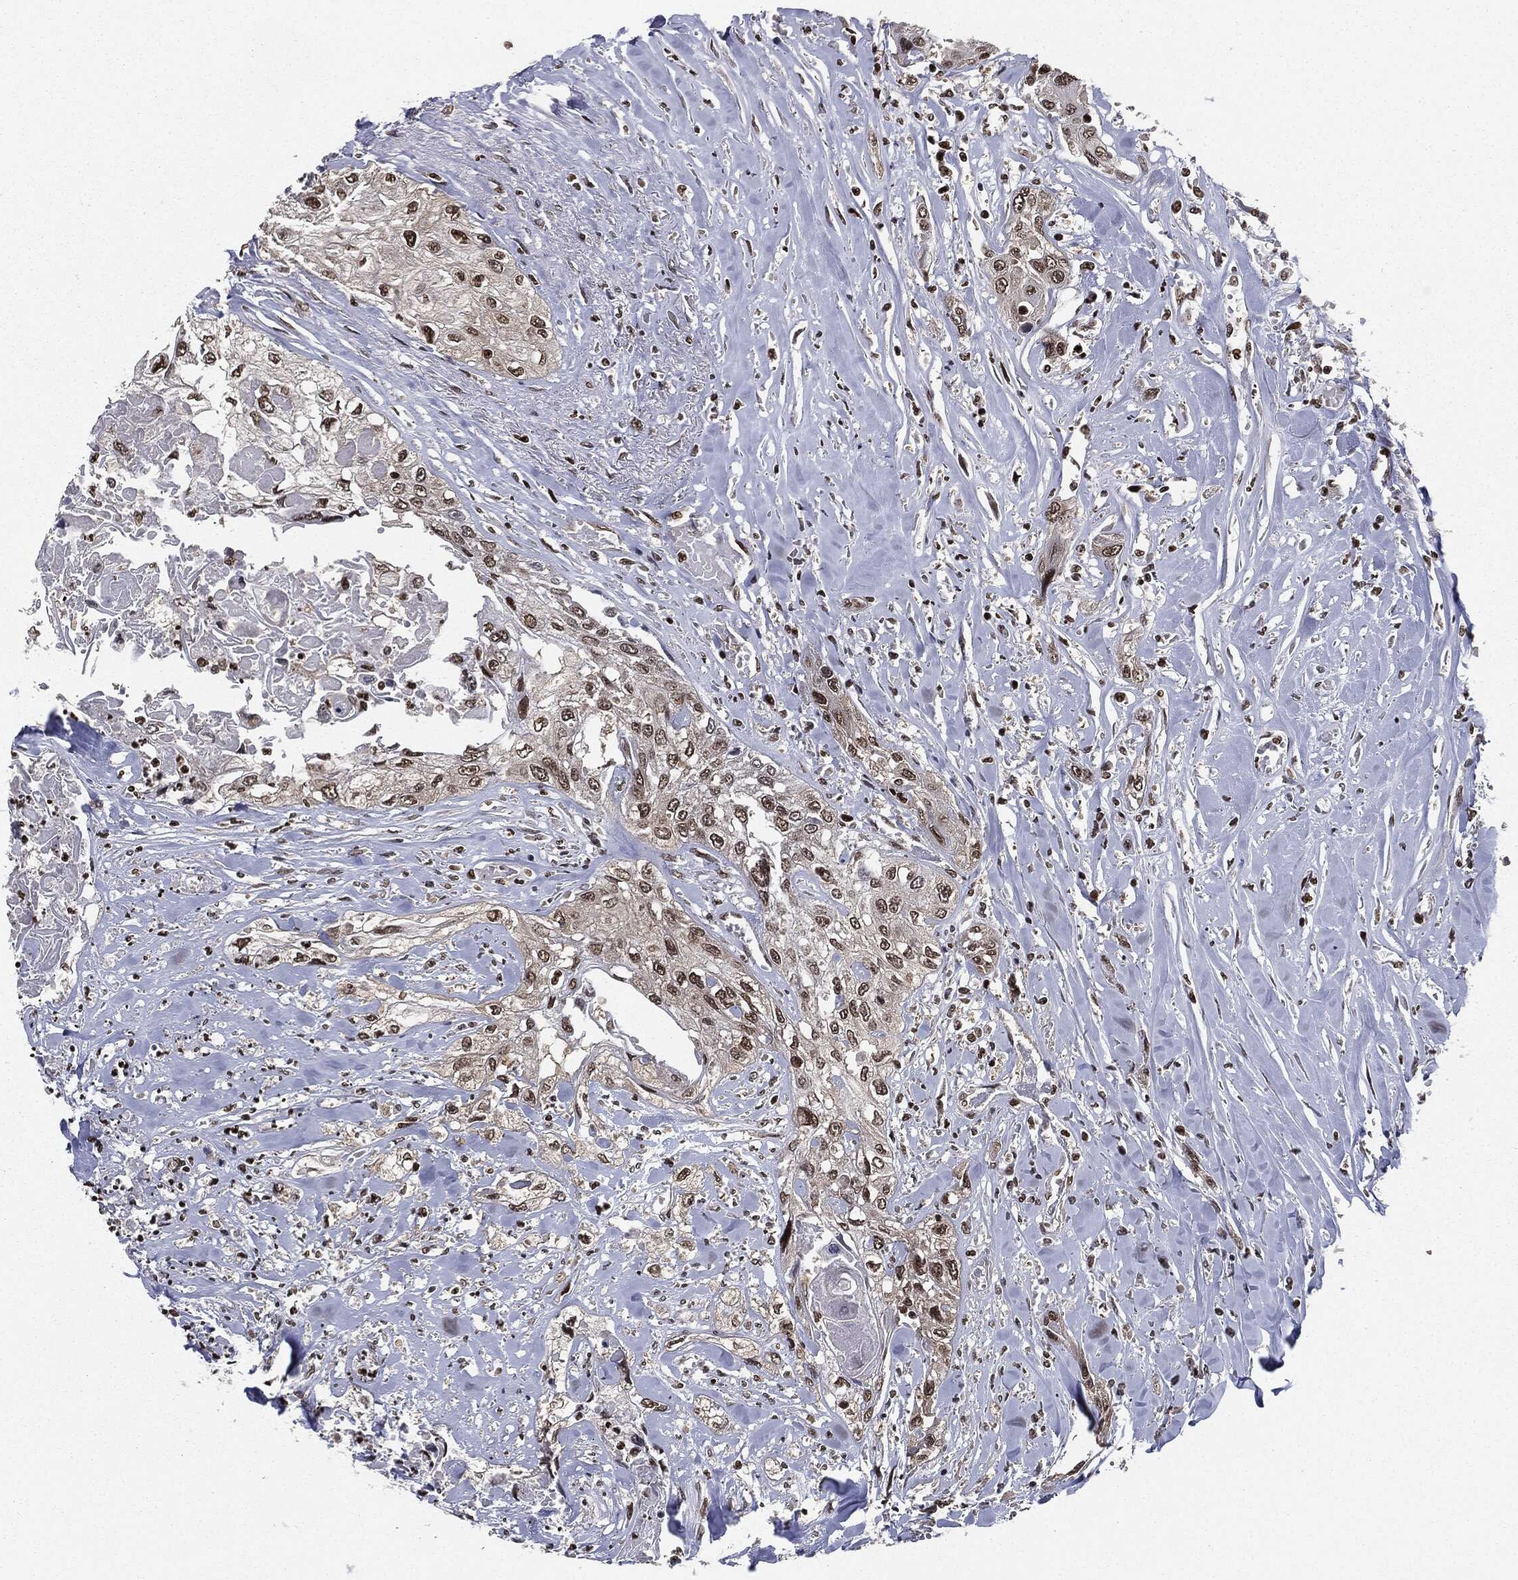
{"staining": {"intensity": "strong", "quantity": "25%-75%", "location": "nuclear"}, "tissue": "head and neck cancer", "cell_type": "Tumor cells", "image_type": "cancer", "snomed": [{"axis": "morphology", "description": "Normal tissue, NOS"}, {"axis": "morphology", "description": "Squamous cell carcinoma, NOS"}, {"axis": "topography", "description": "Oral tissue"}, {"axis": "topography", "description": "Peripheral nerve tissue"}, {"axis": "topography", "description": "Head-Neck"}], "caption": "Protein expression analysis of head and neck cancer (squamous cell carcinoma) reveals strong nuclear expression in about 25%-75% of tumor cells. (Brightfield microscopy of DAB IHC at high magnification).", "gene": "TBC1D22A", "patient": {"sex": "female", "age": 59}}